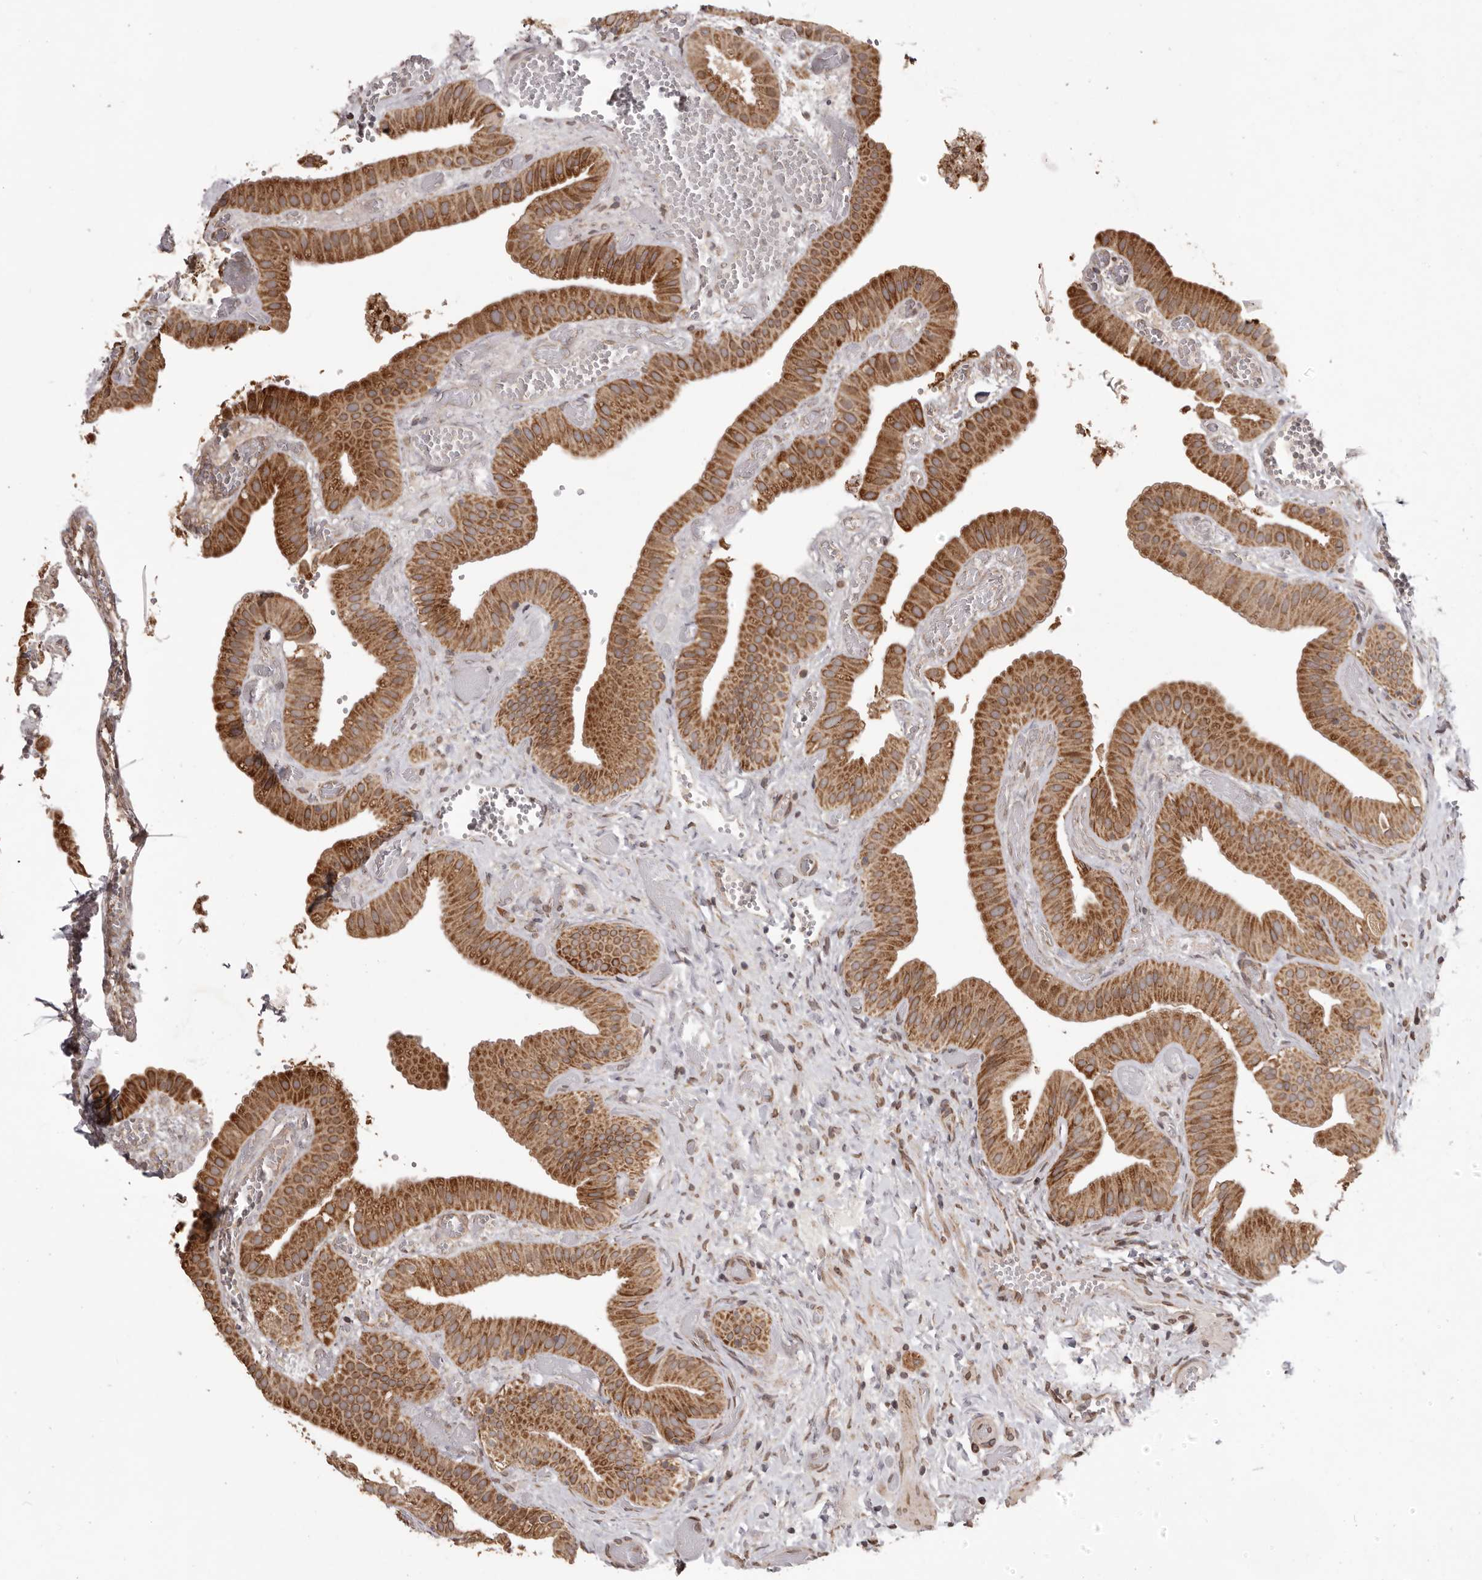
{"staining": {"intensity": "strong", "quantity": ">75%", "location": "cytoplasmic/membranous"}, "tissue": "gallbladder", "cell_type": "Glandular cells", "image_type": "normal", "snomed": [{"axis": "morphology", "description": "Normal tissue, NOS"}, {"axis": "topography", "description": "Gallbladder"}], "caption": "This histopathology image shows normal gallbladder stained with immunohistochemistry to label a protein in brown. The cytoplasmic/membranous of glandular cells show strong positivity for the protein. Nuclei are counter-stained blue.", "gene": "CHRM2", "patient": {"sex": "female", "age": 64}}